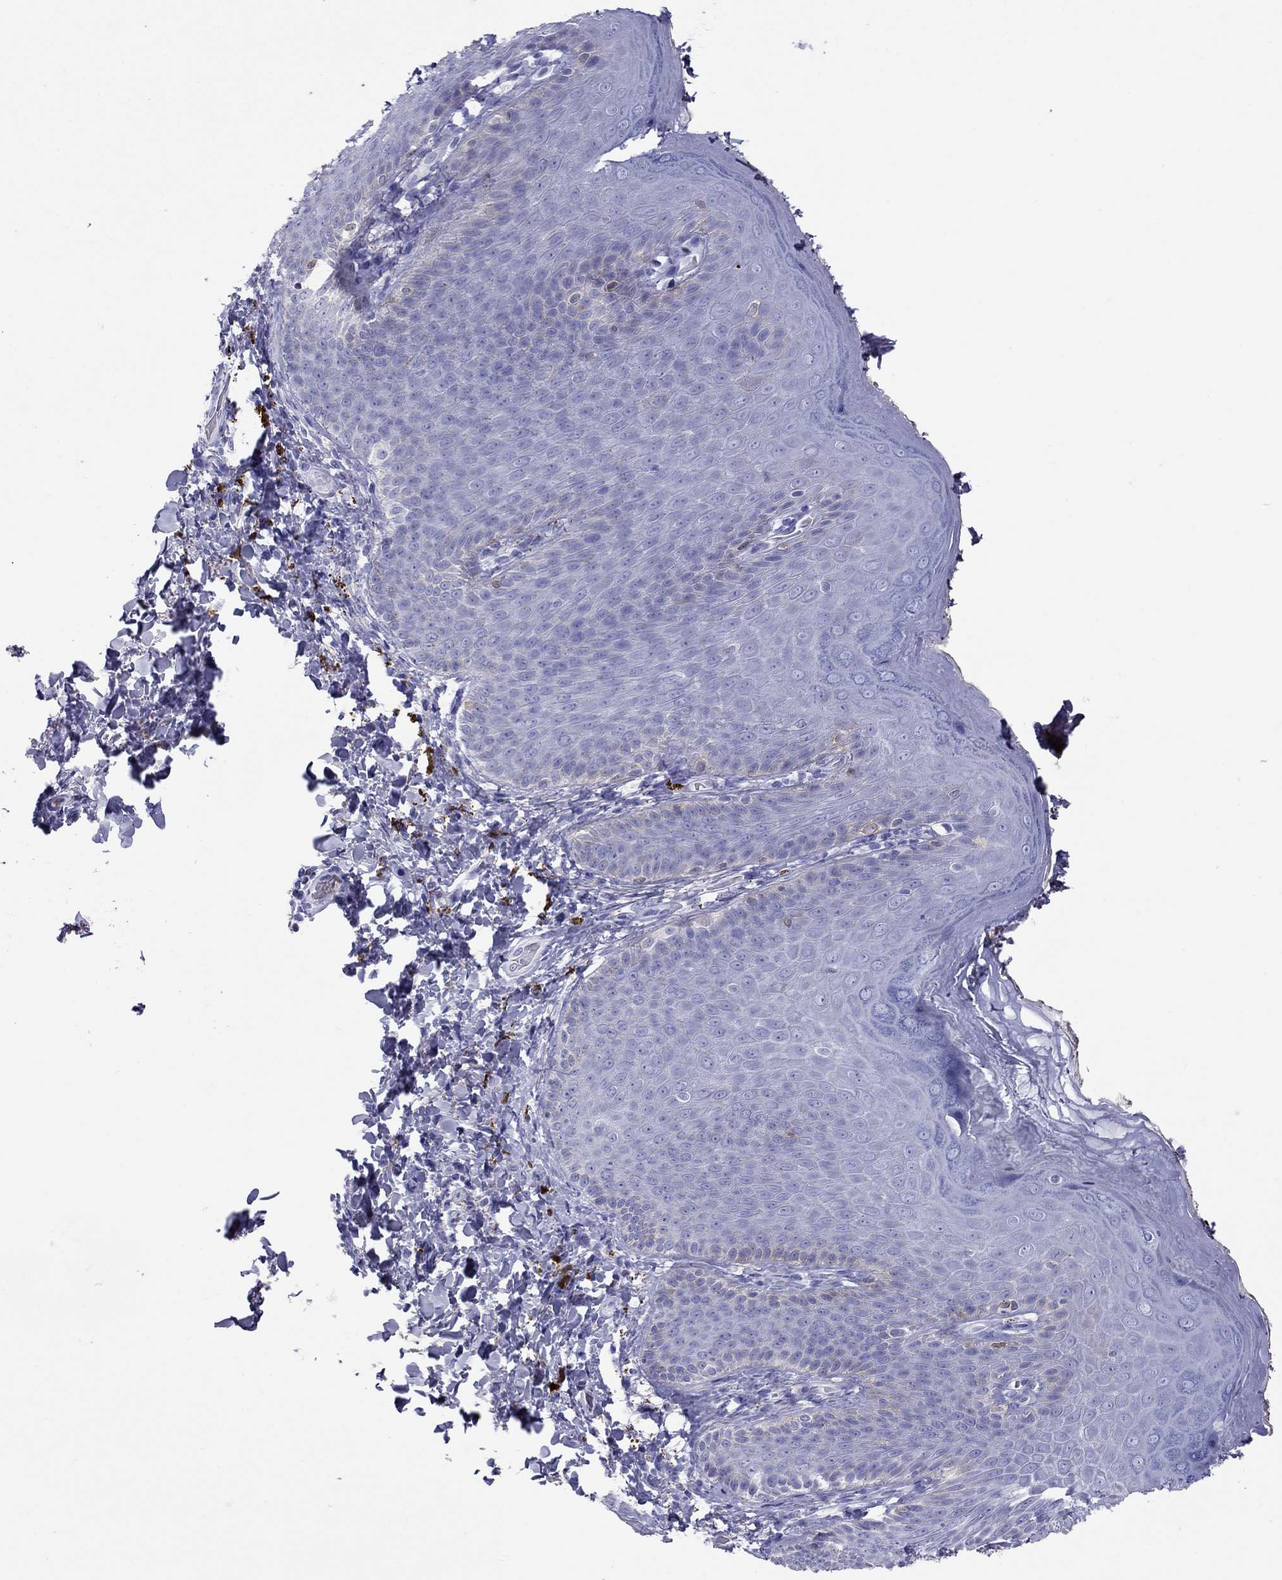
{"staining": {"intensity": "negative", "quantity": "none", "location": "none"}, "tissue": "skin", "cell_type": "Epidermal cells", "image_type": "normal", "snomed": [{"axis": "morphology", "description": "Normal tissue, NOS"}, {"axis": "topography", "description": "Anal"}], "caption": "This histopathology image is of benign skin stained with immunohistochemistry to label a protein in brown with the nuclei are counter-stained blue. There is no staining in epidermal cells. Nuclei are stained in blue.", "gene": "SERPINA3", "patient": {"sex": "male", "age": 53}}